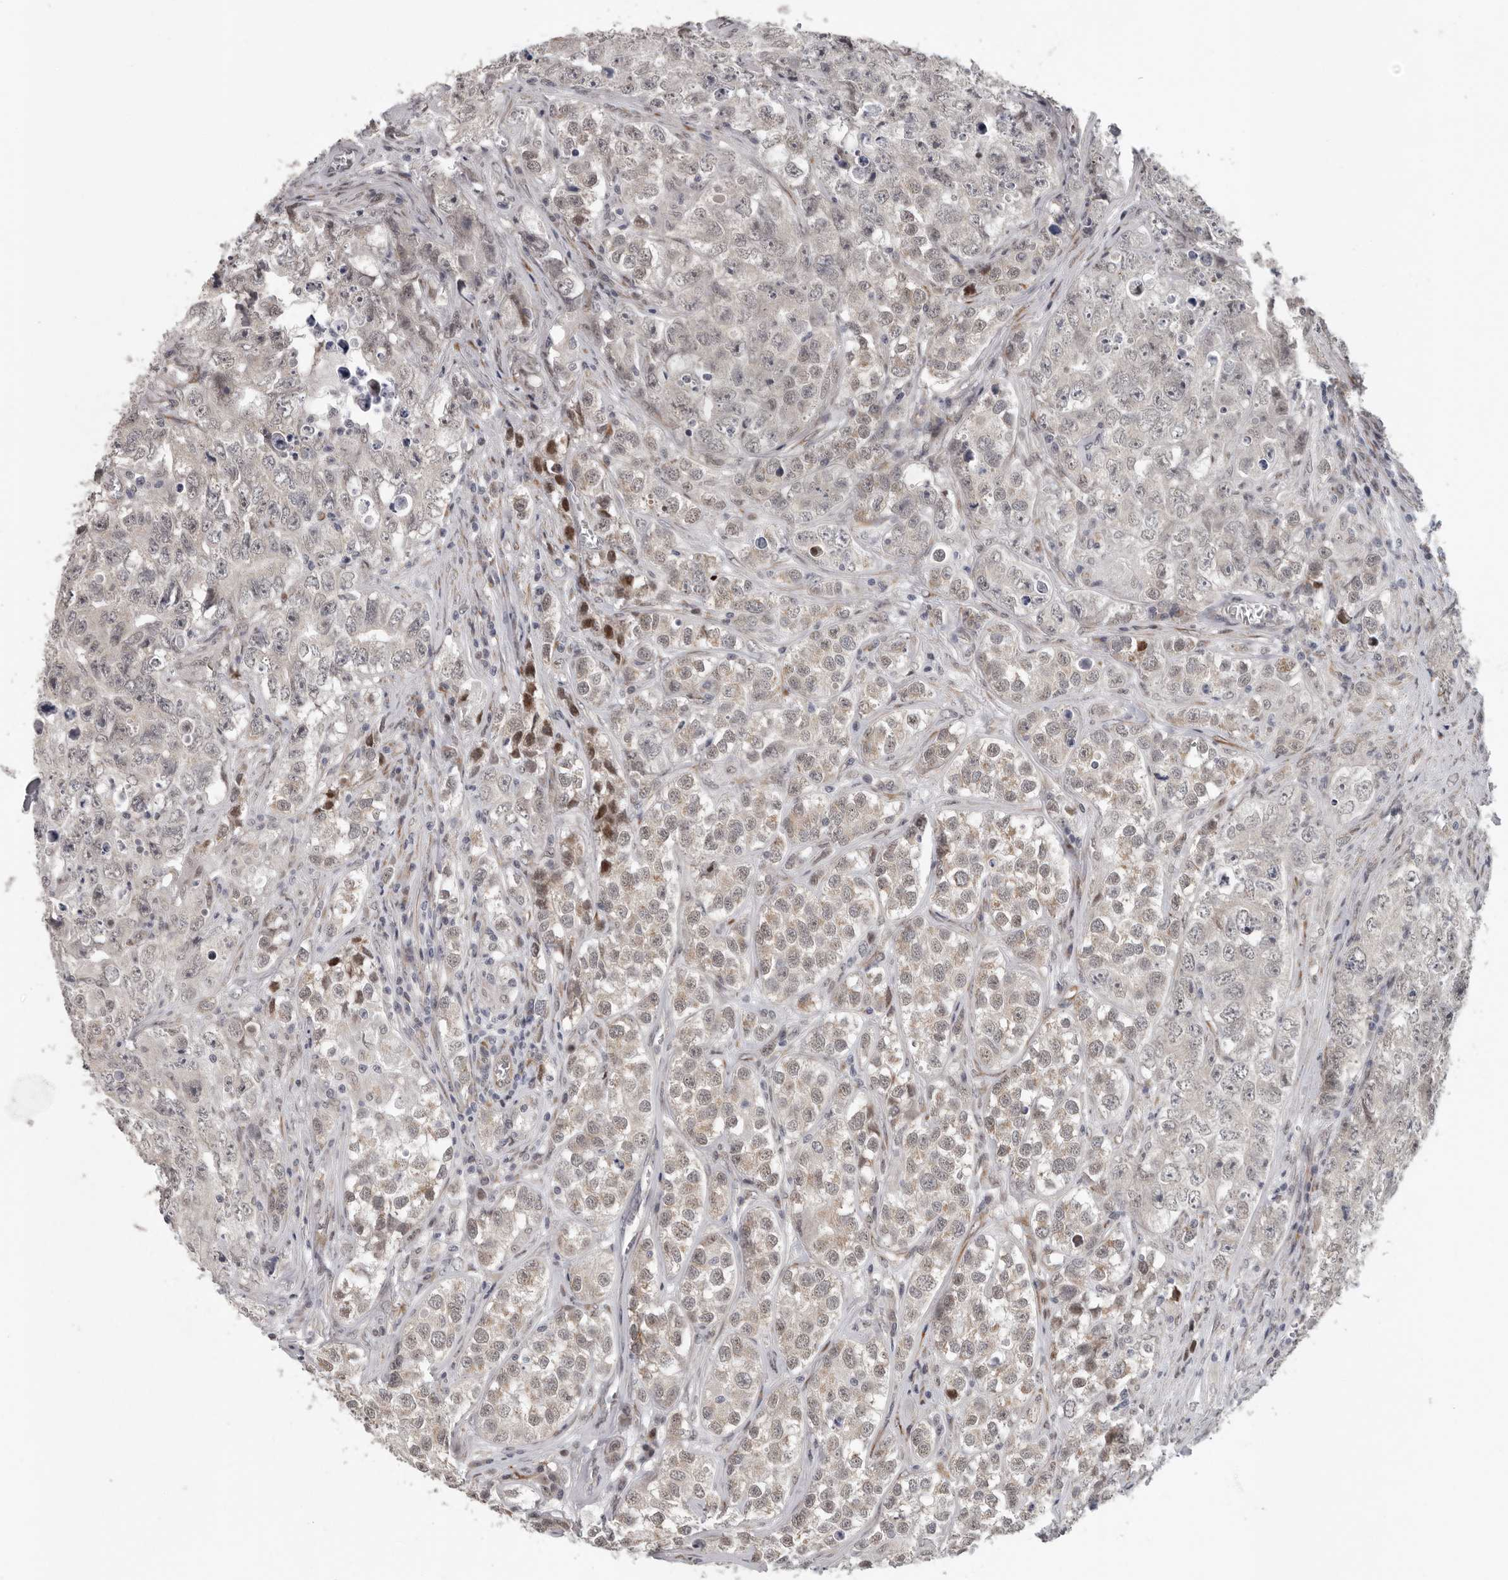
{"staining": {"intensity": "weak", "quantity": "<25%", "location": "cytoplasmic/membranous"}, "tissue": "testis cancer", "cell_type": "Tumor cells", "image_type": "cancer", "snomed": [{"axis": "morphology", "description": "Seminoma, NOS"}, {"axis": "morphology", "description": "Carcinoma, Embryonal, NOS"}, {"axis": "topography", "description": "Testis"}], "caption": "This is an IHC image of testis cancer. There is no expression in tumor cells.", "gene": "RALGPS2", "patient": {"sex": "male", "age": 43}}